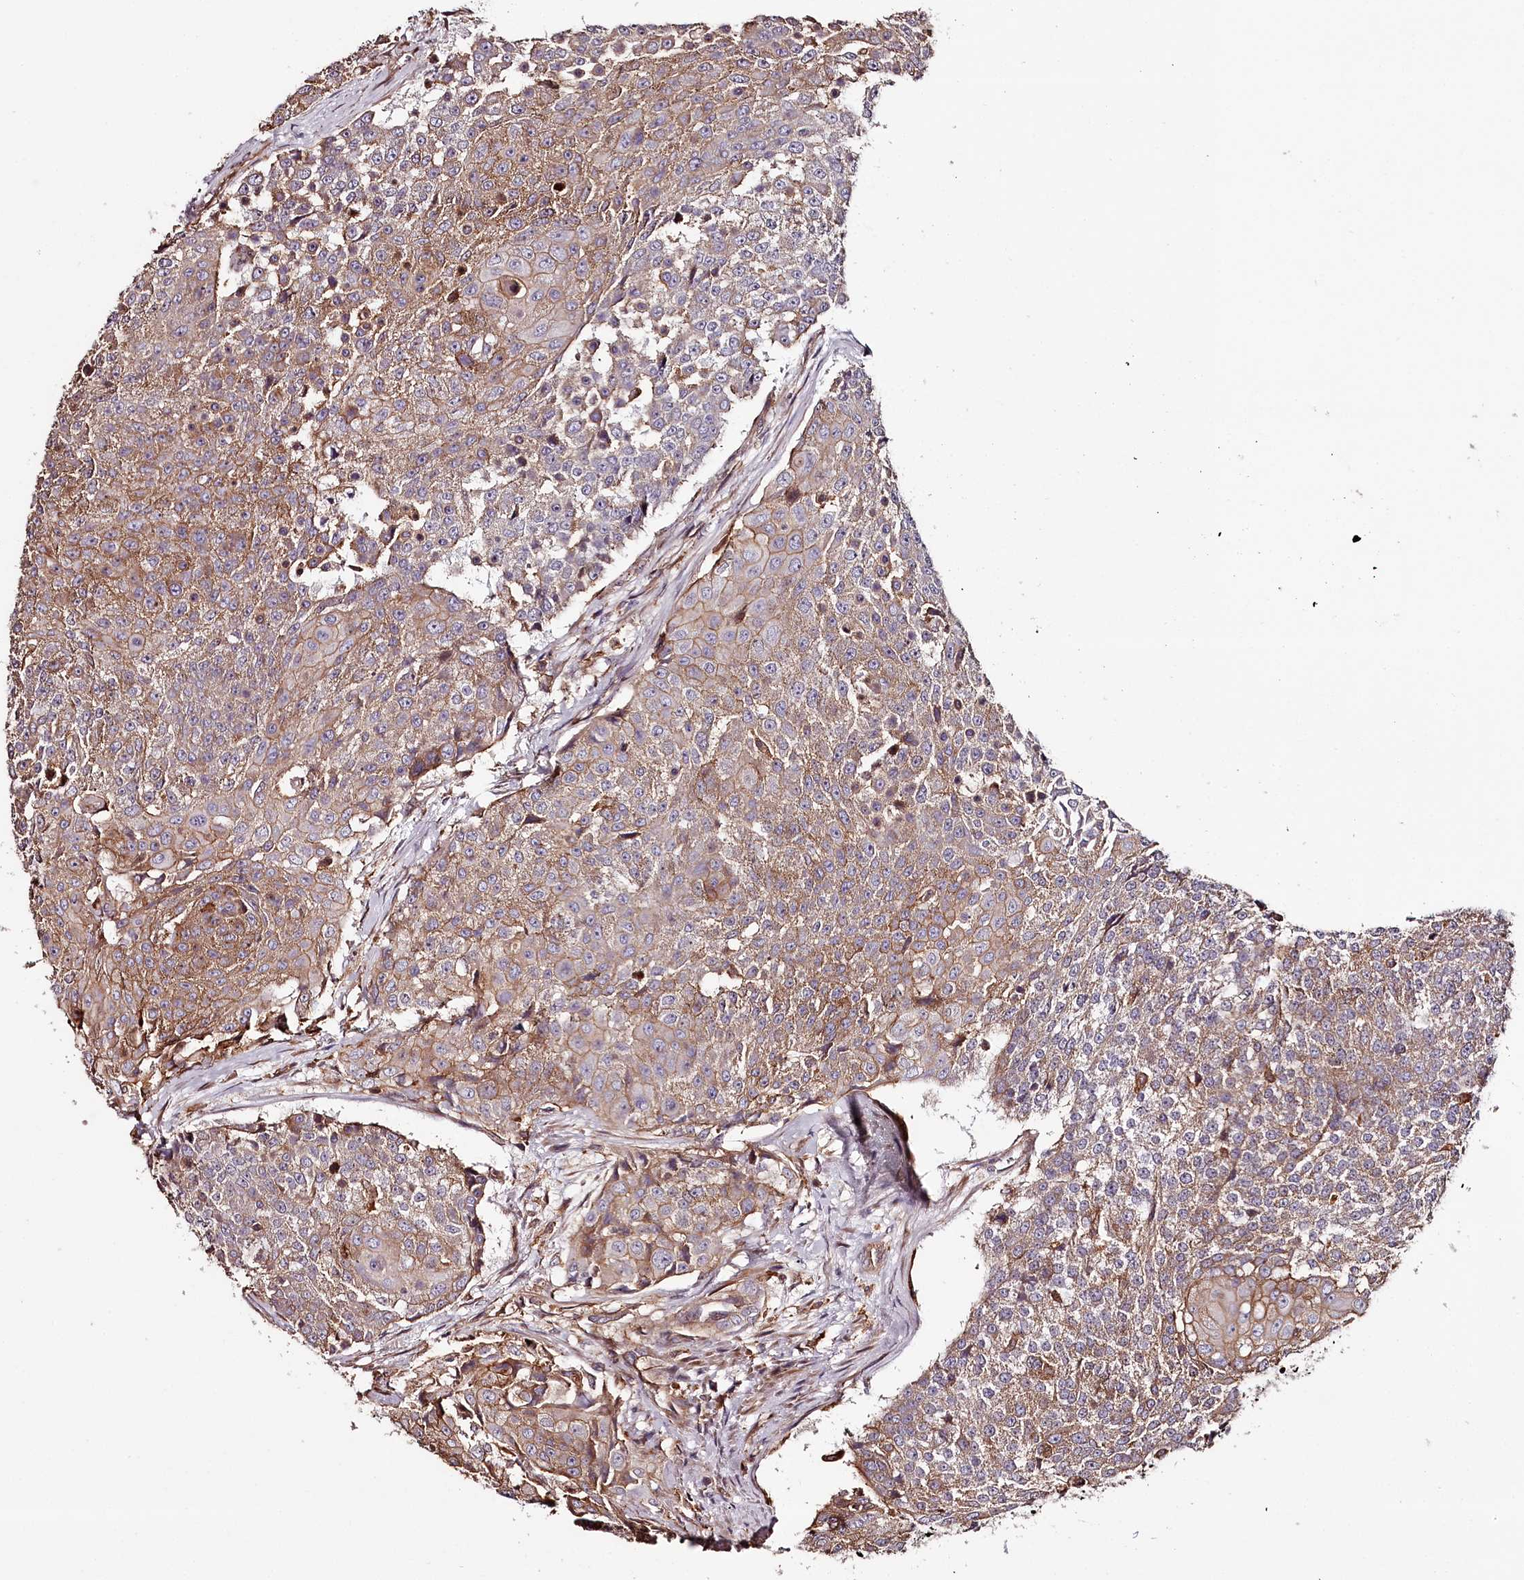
{"staining": {"intensity": "moderate", "quantity": ">75%", "location": "cytoplasmic/membranous"}, "tissue": "urothelial cancer", "cell_type": "Tumor cells", "image_type": "cancer", "snomed": [{"axis": "morphology", "description": "Urothelial carcinoma, High grade"}, {"axis": "topography", "description": "Urinary bladder"}], "caption": "The photomicrograph displays a brown stain indicating the presence of a protein in the cytoplasmic/membranous of tumor cells in urothelial cancer.", "gene": "KIF14", "patient": {"sex": "female", "age": 63}}